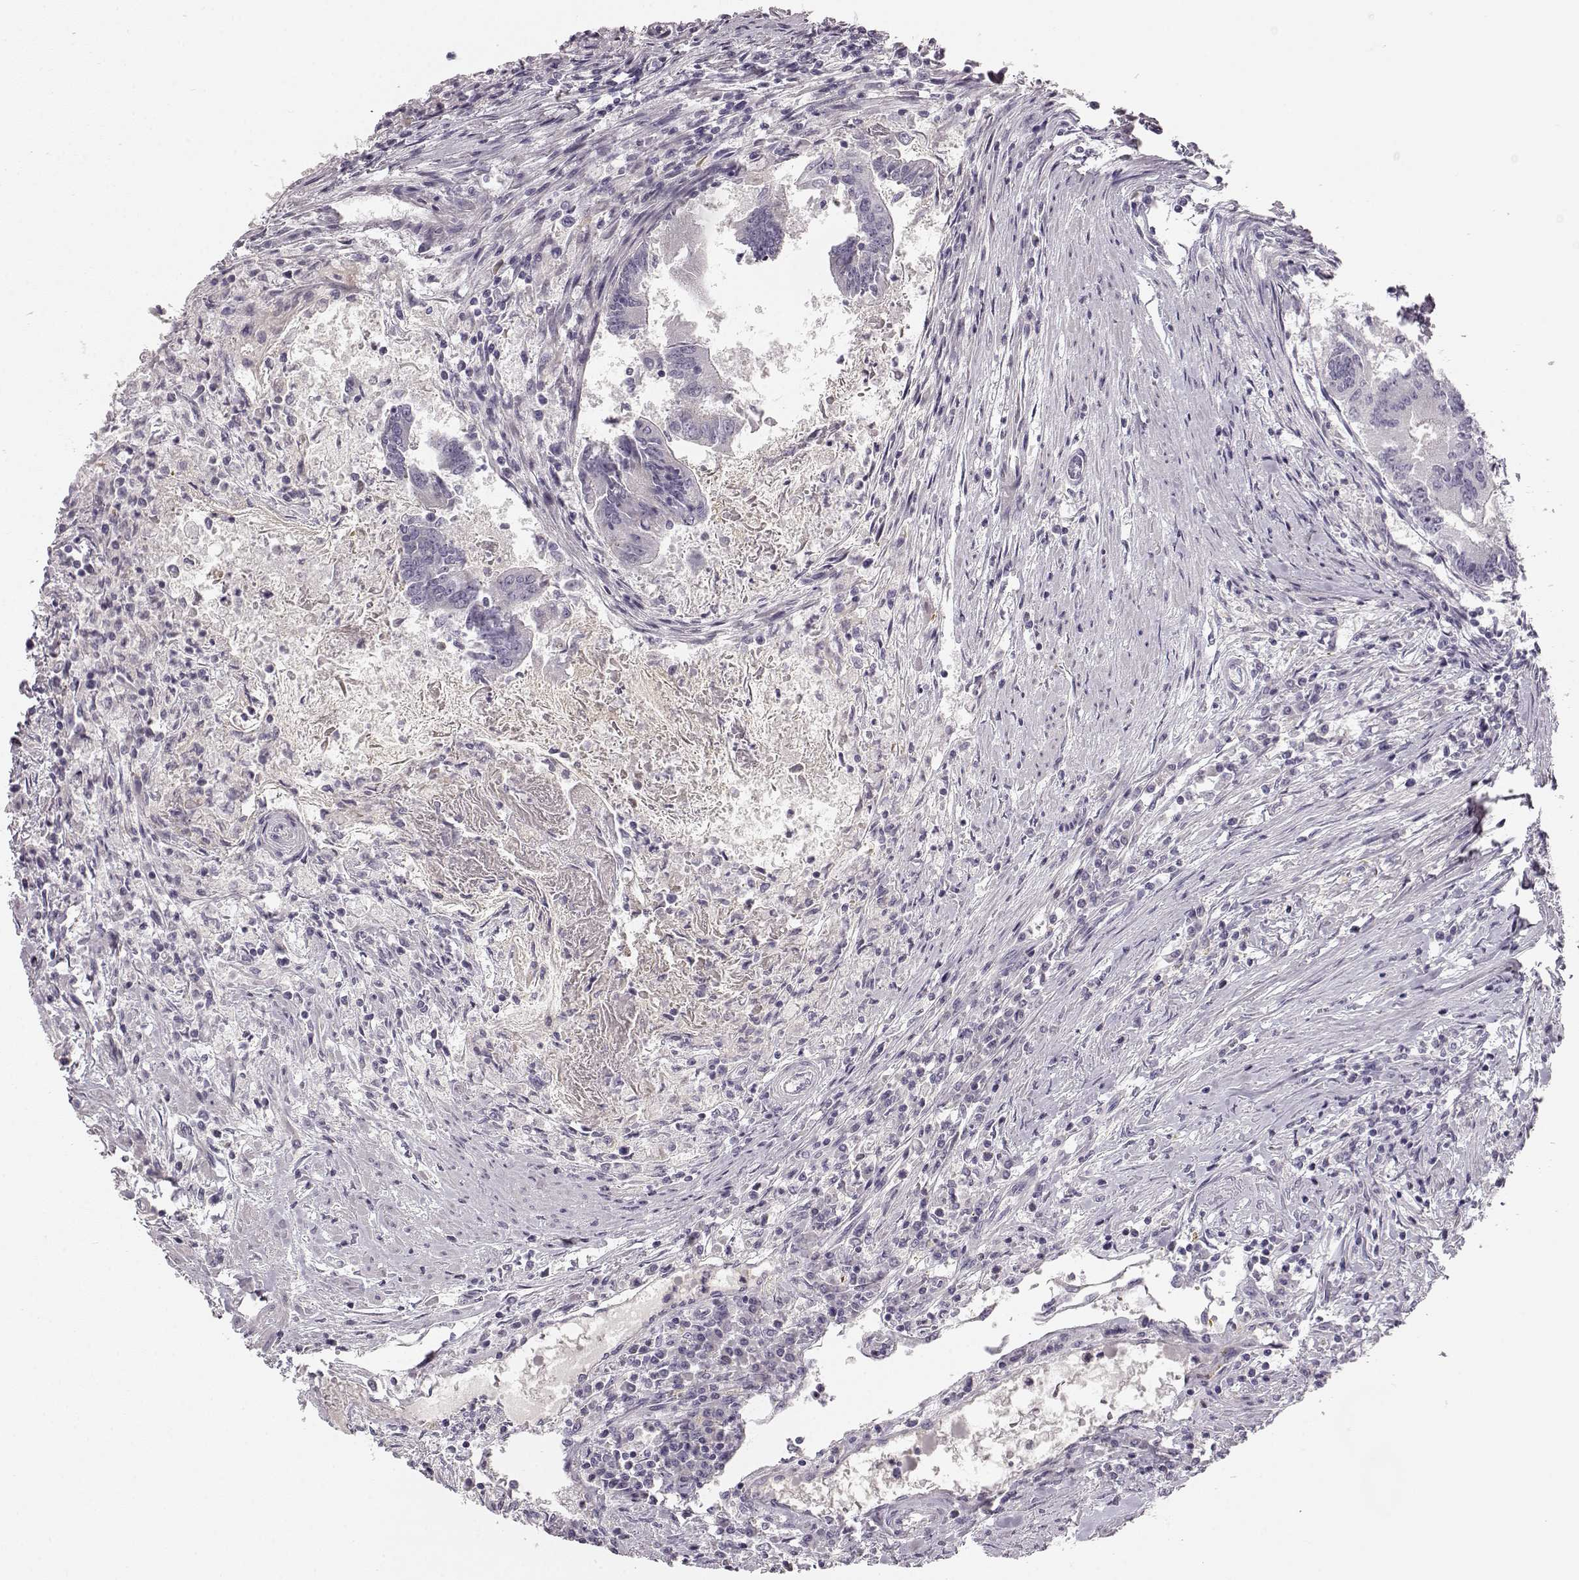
{"staining": {"intensity": "negative", "quantity": "none", "location": "none"}, "tissue": "colorectal cancer", "cell_type": "Tumor cells", "image_type": "cancer", "snomed": [{"axis": "morphology", "description": "Adenocarcinoma, NOS"}, {"axis": "topography", "description": "Colon"}], "caption": "A high-resolution image shows immunohistochemistry staining of colorectal cancer (adenocarcinoma), which shows no significant expression in tumor cells.", "gene": "KIAA0319", "patient": {"sex": "female", "age": 70}}